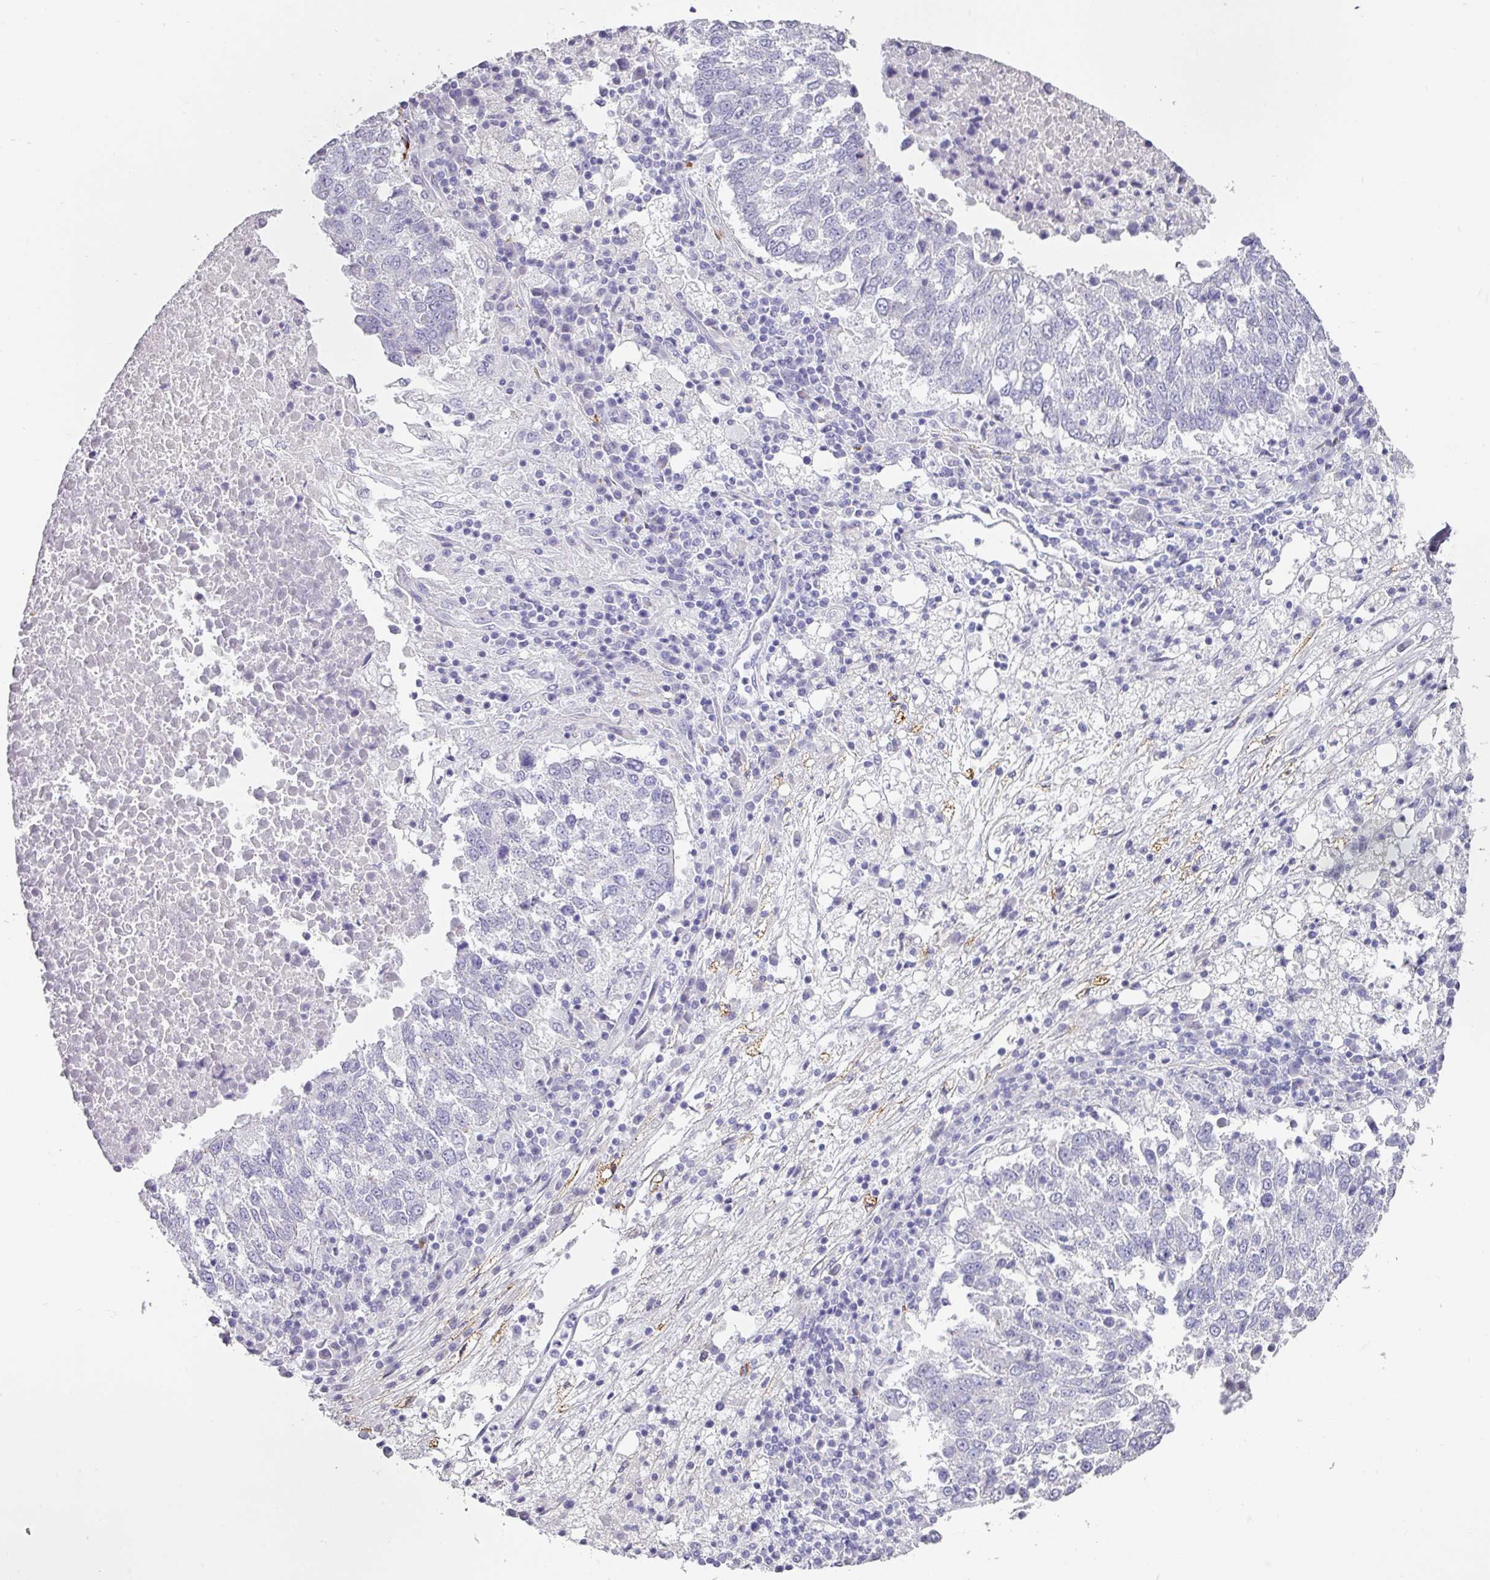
{"staining": {"intensity": "negative", "quantity": "none", "location": "none"}, "tissue": "lung cancer", "cell_type": "Tumor cells", "image_type": "cancer", "snomed": [{"axis": "morphology", "description": "Squamous cell carcinoma, NOS"}, {"axis": "topography", "description": "Lung"}], "caption": "This is a histopathology image of immunohistochemistry (IHC) staining of lung squamous cell carcinoma, which shows no positivity in tumor cells.", "gene": "ANKRD29", "patient": {"sex": "male", "age": 73}}